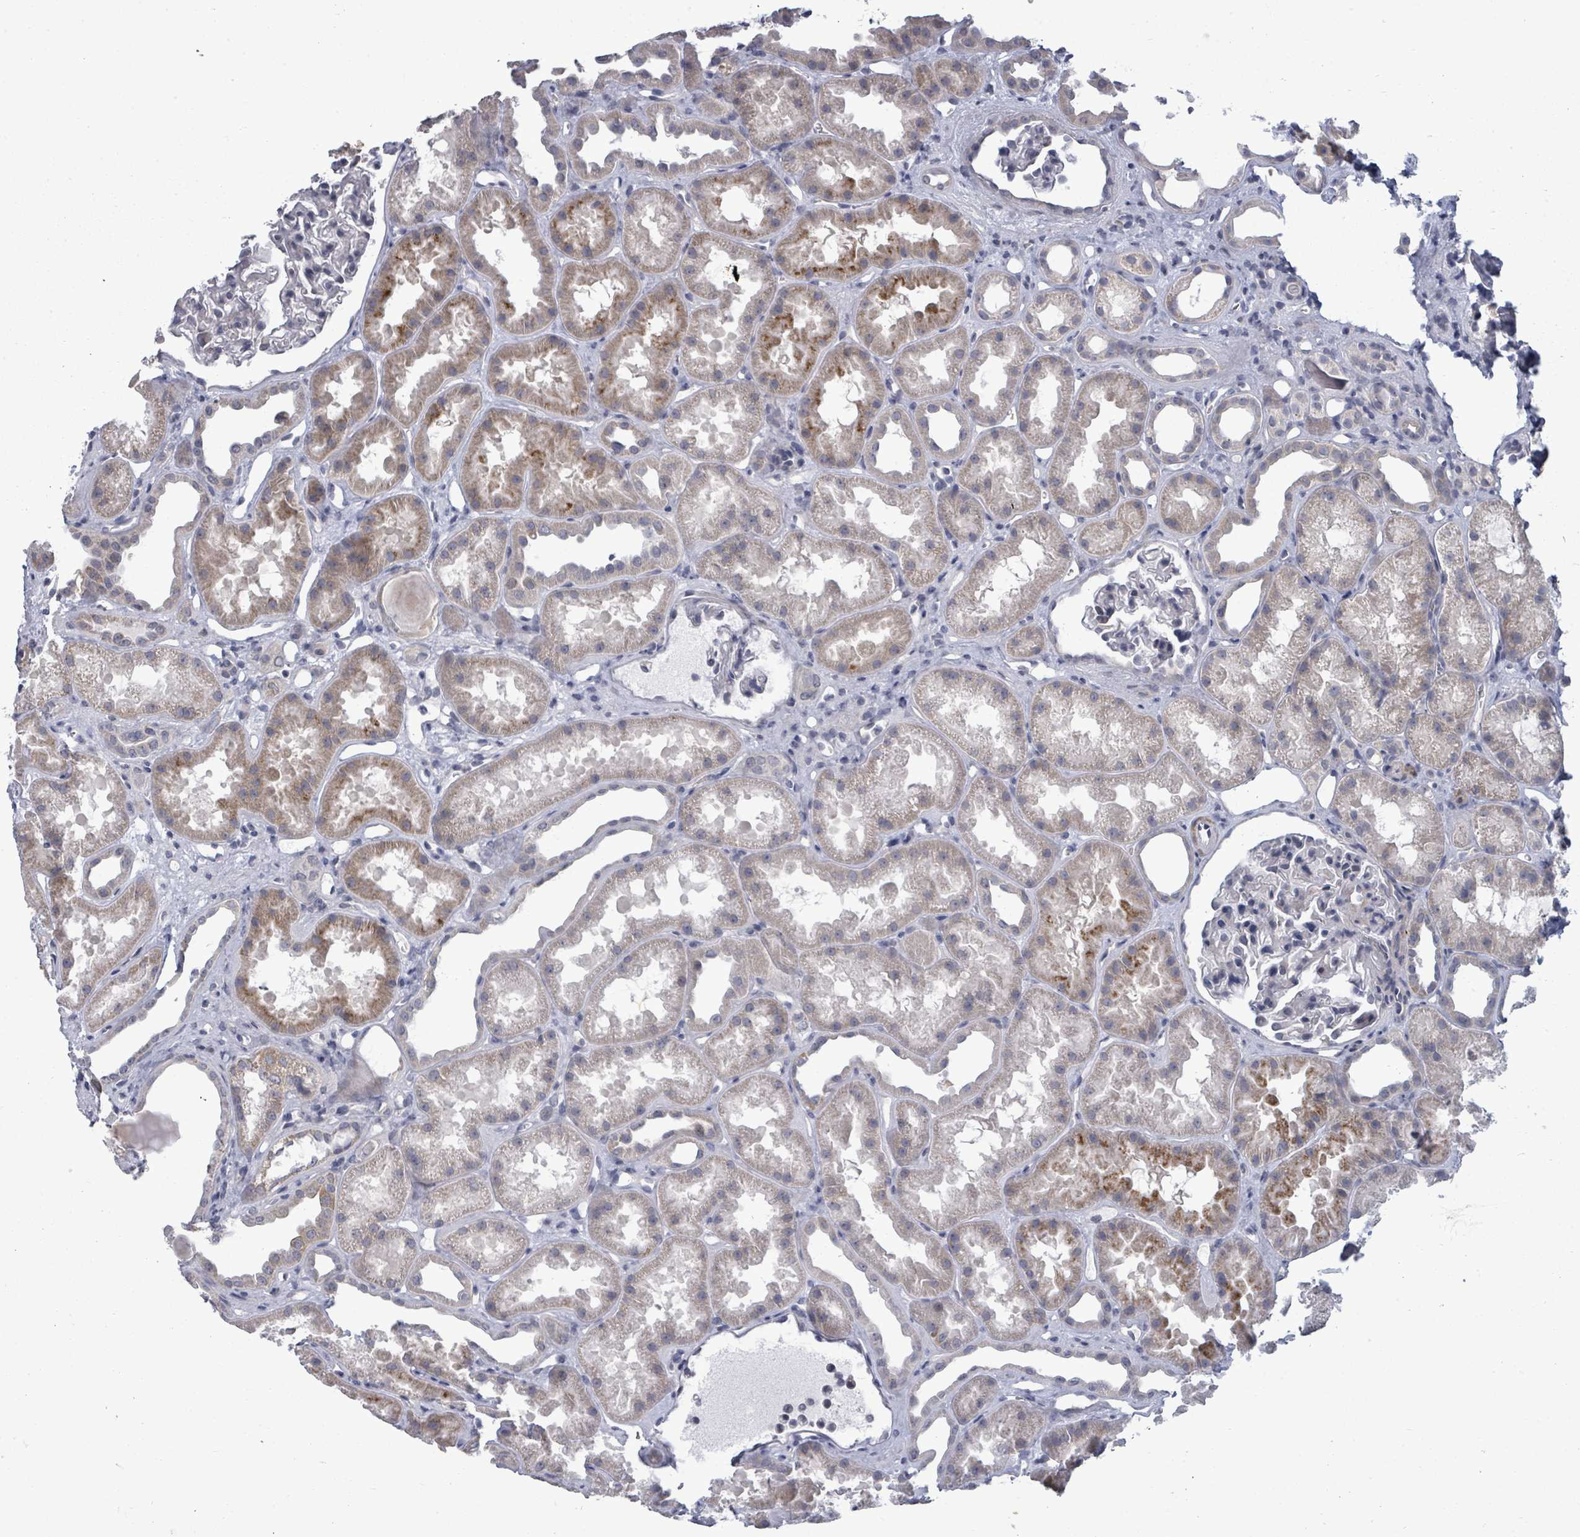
{"staining": {"intensity": "negative", "quantity": "none", "location": "none"}, "tissue": "kidney", "cell_type": "Cells in glomeruli", "image_type": "normal", "snomed": [{"axis": "morphology", "description": "Normal tissue, NOS"}, {"axis": "topography", "description": "Kidney"}], "caption": "Kidney stained for a protein using immunohistochemistry demonstrates no positivity cells in glomeruli.", "gene": "PTPN20", "patient": {"sex": "male", "age": 61}}